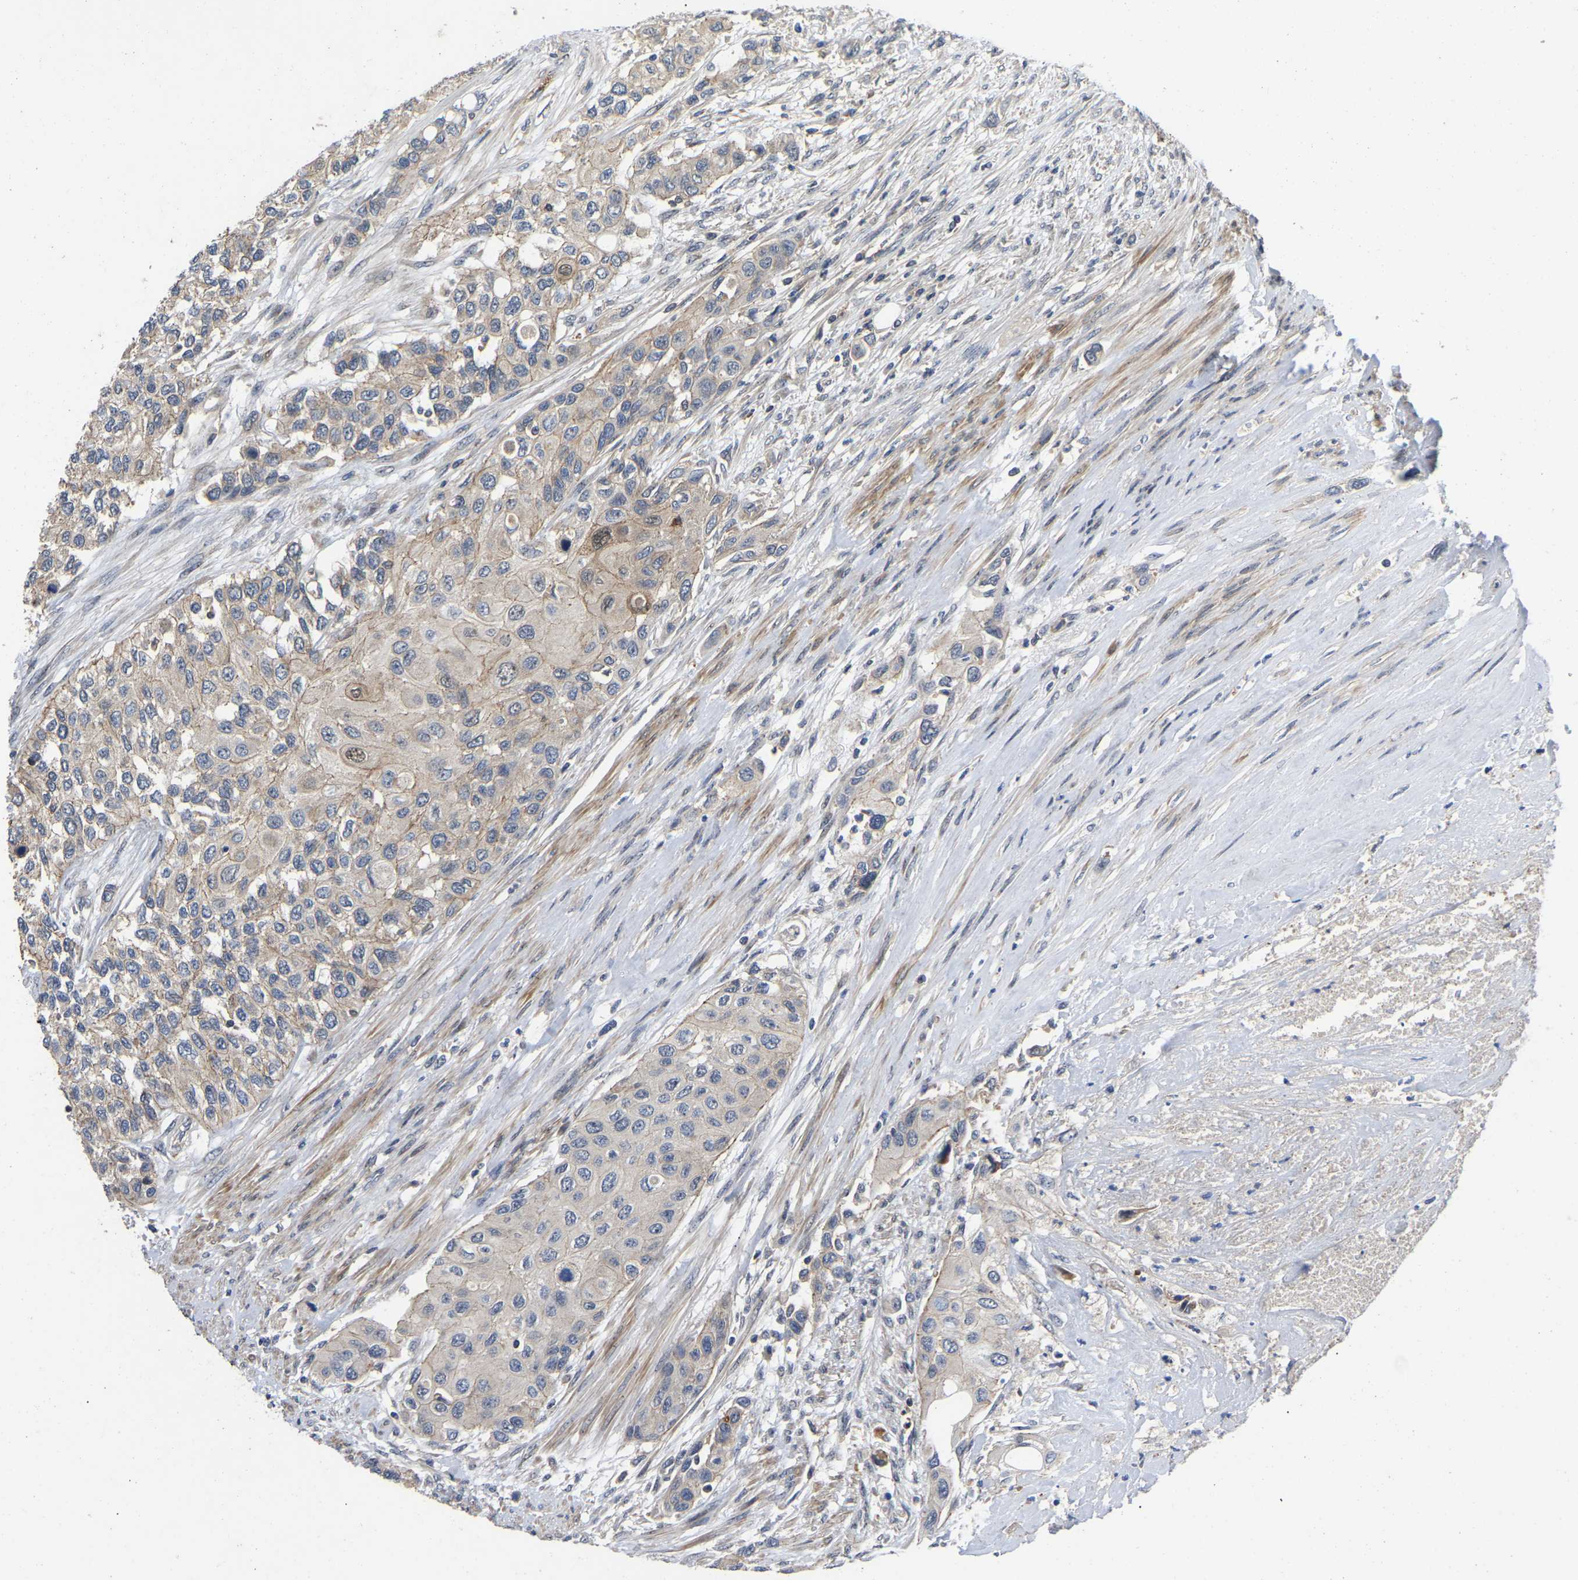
{"staining": {"intensity": "weak", "quantity": "25%-75%", "location": "cytoplasmic/membranous"}, "tissue": "urothelial cancer", "cell_type": "Tumor cells", "image_type": "cancer", "snomed": [{"axis": "morphology", "description": "Urothelial carcinoma, High grade"}, {"axis": "topography", "description": "Urinary bladder"}], "caption": "This photomicrograph exhibits immunohistochemistry (IHC) staining of human high-grade urothelial carcinoma, with low weak cytoplasmic/membranous expression in approximately 25%-75% of tumor cells.", "gene": "PRDM14", "patient": {"sex": "female", "age": 56}}